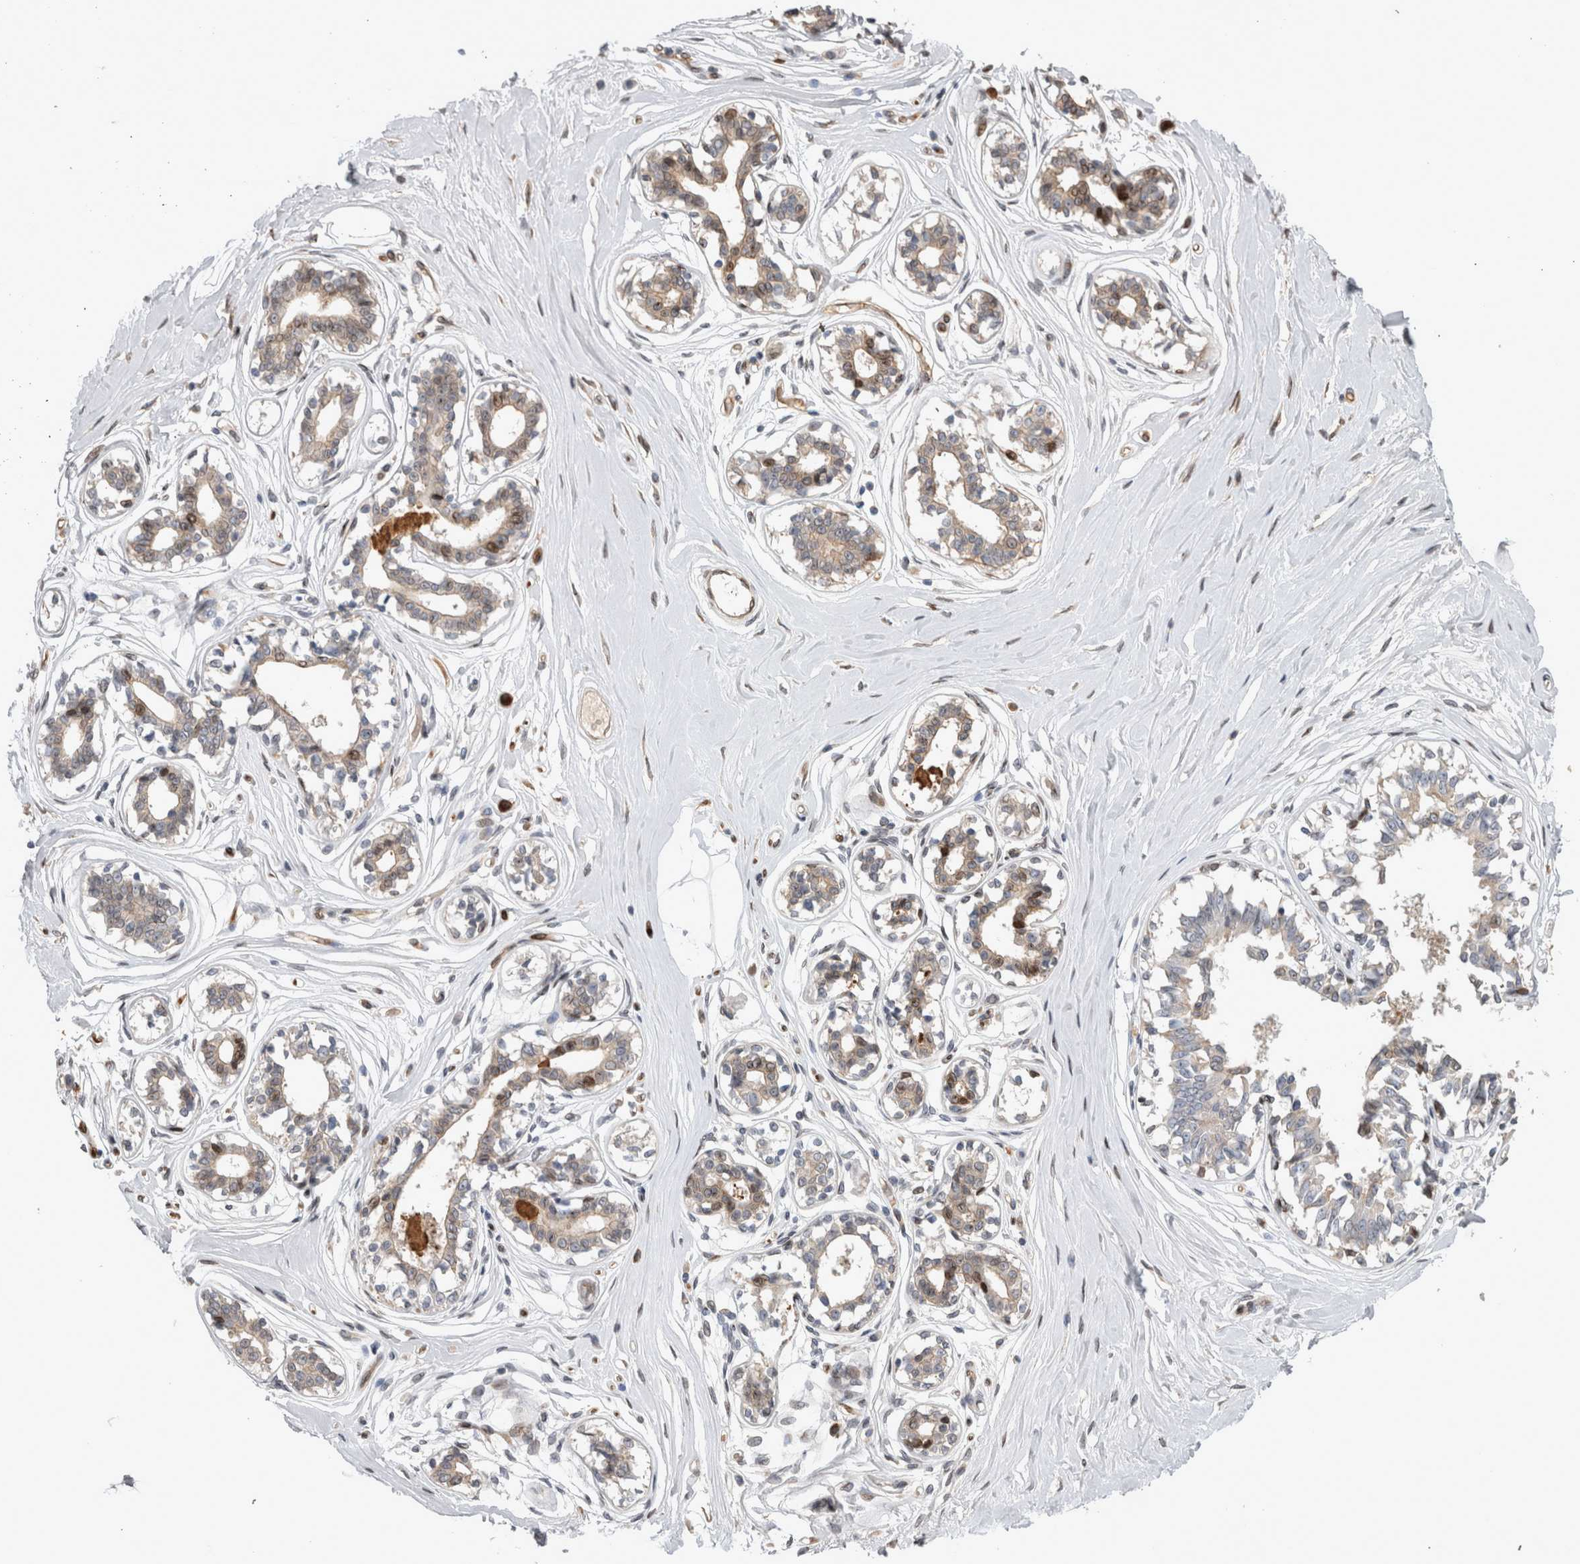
{"staining": {"intensity": "negative", "quantity": "none", "location": "none"}, "tissue": "breast", "cell_type": "Adipocytes", "image_type": "normal", "snomed": [{"axis": "morphology", "description": "Normal tissue, NOS"}, {"axis": "topography", "description": "Breast"}], "caption": "A histopathology image of breast stained for a protein reveals no brown staining in adipocytes.", "gene": "DMTN", "patient": {"sex": "female", "age": 45}}